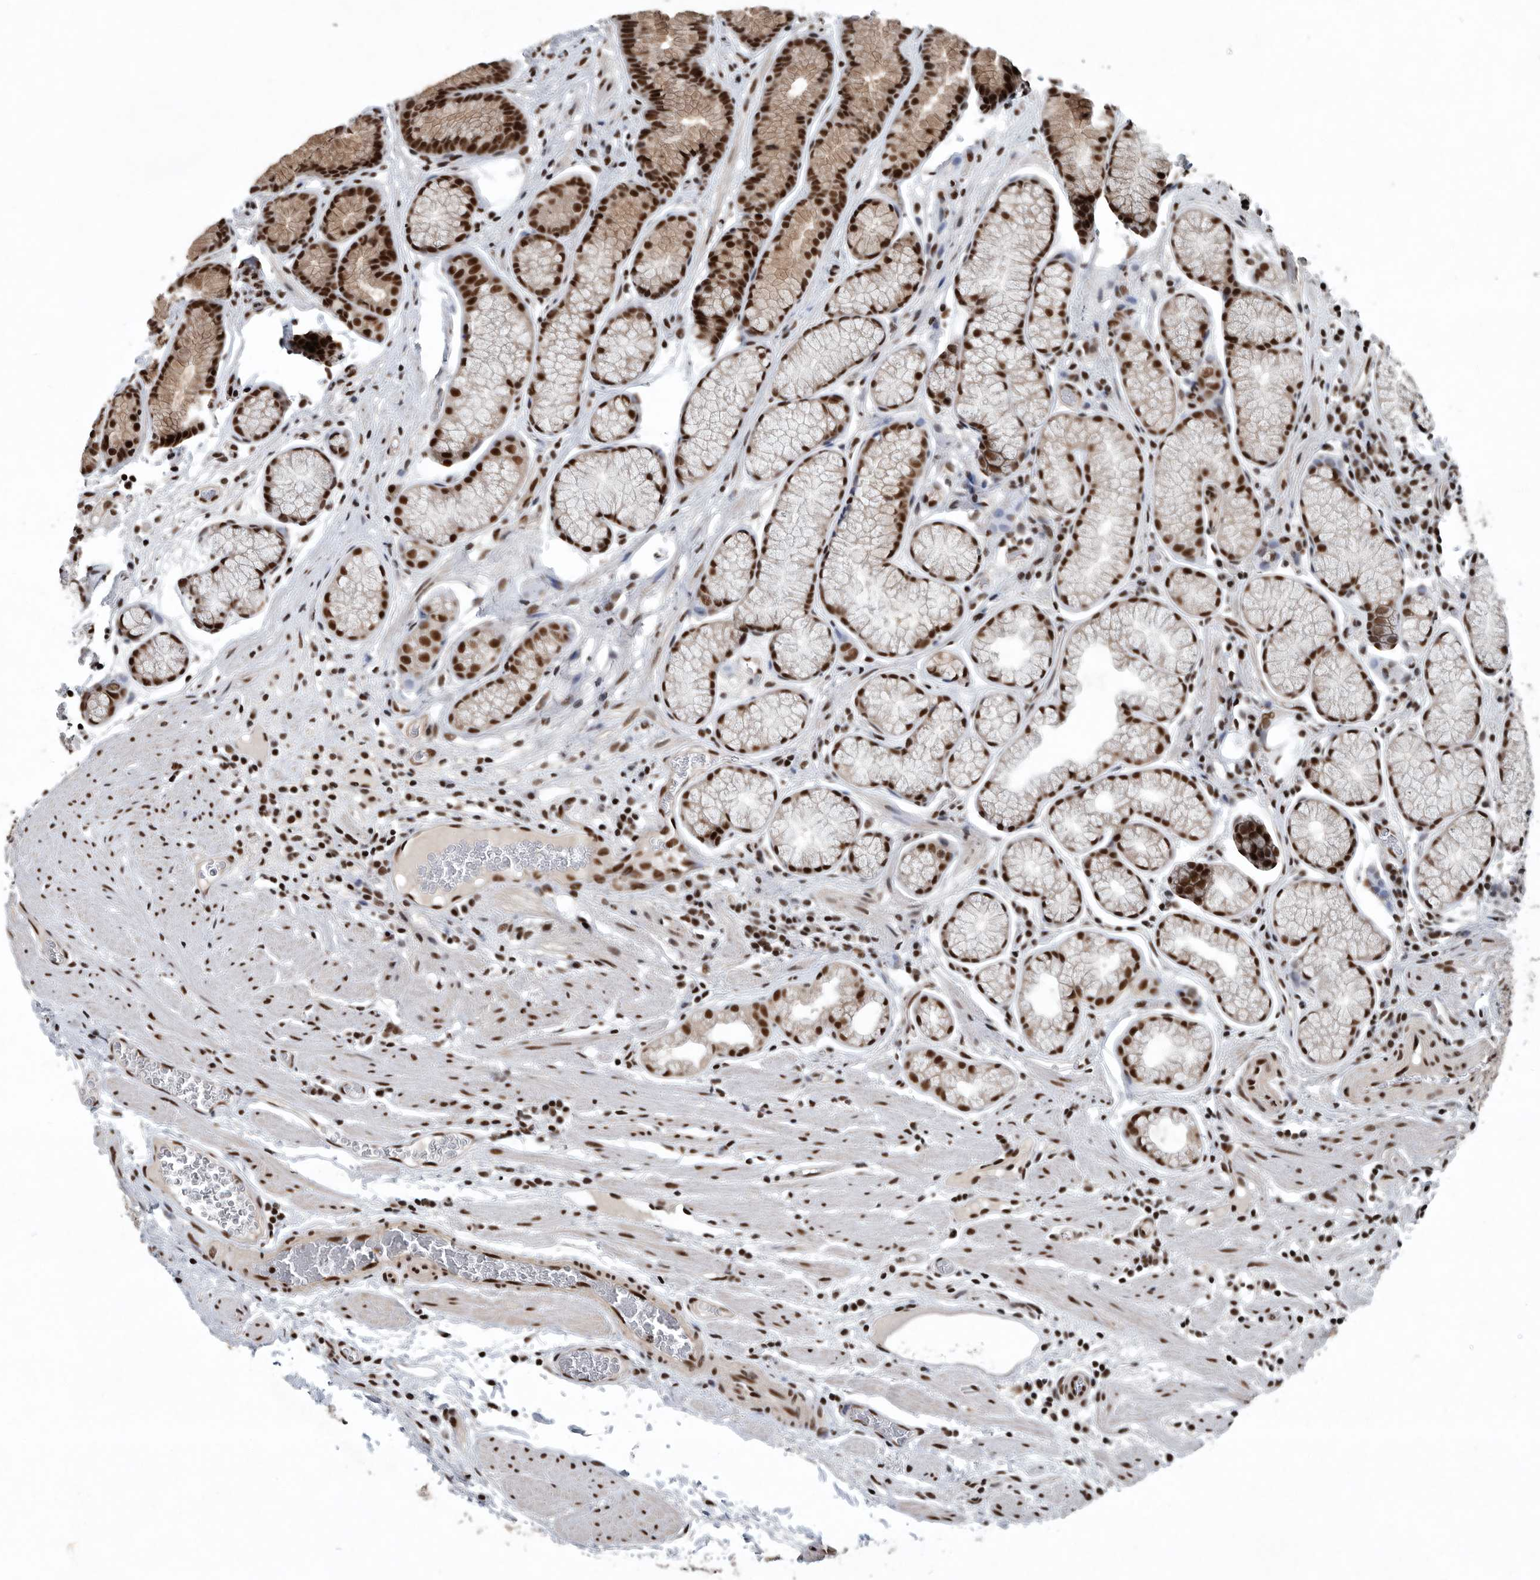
{"staining": {"intensity": "strong", "quantity": "25%-75%", "location": "nuclear"}, "tissue": "stomach", "cell_type": "Glandular cells", "image_type": "normal", "snomed": [{"axis": "morphology", "description": "Normal tissue, NOS"}, {"axis": "topography", "description": "Stomach"}], "caption": "Human stomach stained for a protein (brown) displays strong nuclear positive staining in about 25%-75% of glandular cells.", "gene": "SENP7", "patient": {"sex": "male", "age": 42}}